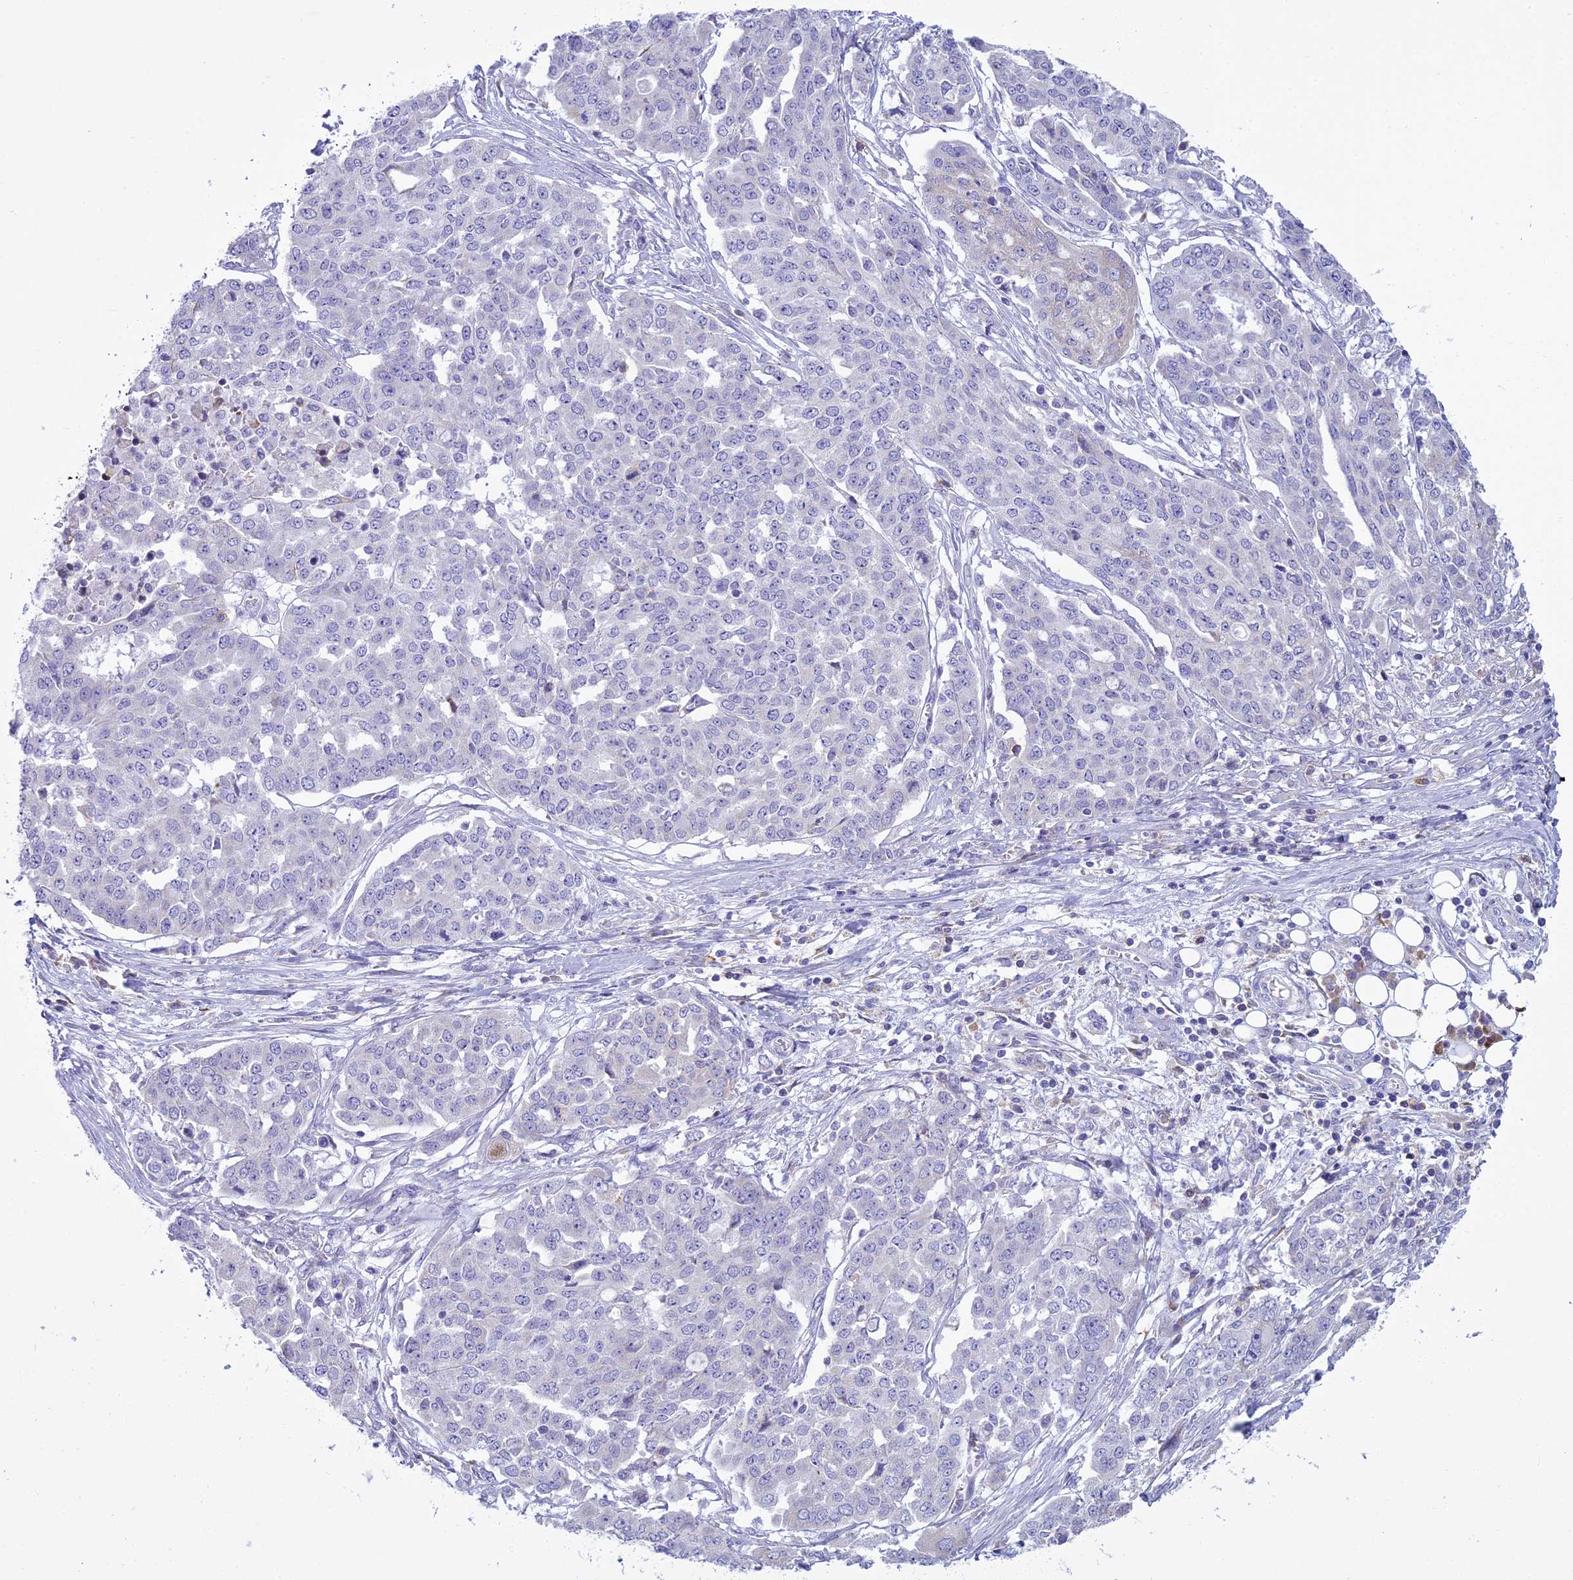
{"staining": {"intensity": "negative", "quantity": "none", "location": "none"}, "tissue": "ovarian cancer", "cell_type": "Tumor cells", "image_type": "cancer", "snomed": [{"axis": "morphology", "description": "Cystadenocarcinoma, serous, NOS"}, {"axis": "topography", "description": "Soft tissue"}, {"axis": "topography", "description": "Ovary"}], "caption": "Image shows no significant protein expression in tumor cells of ovarian cancer (serous cystadenocarcinoma). The staining is performed using DAB brown chromogen with nuclei counter-stained in using hematoxylin.", "gene": "CD5", "patient": {"sex": "female", "age": 57}}